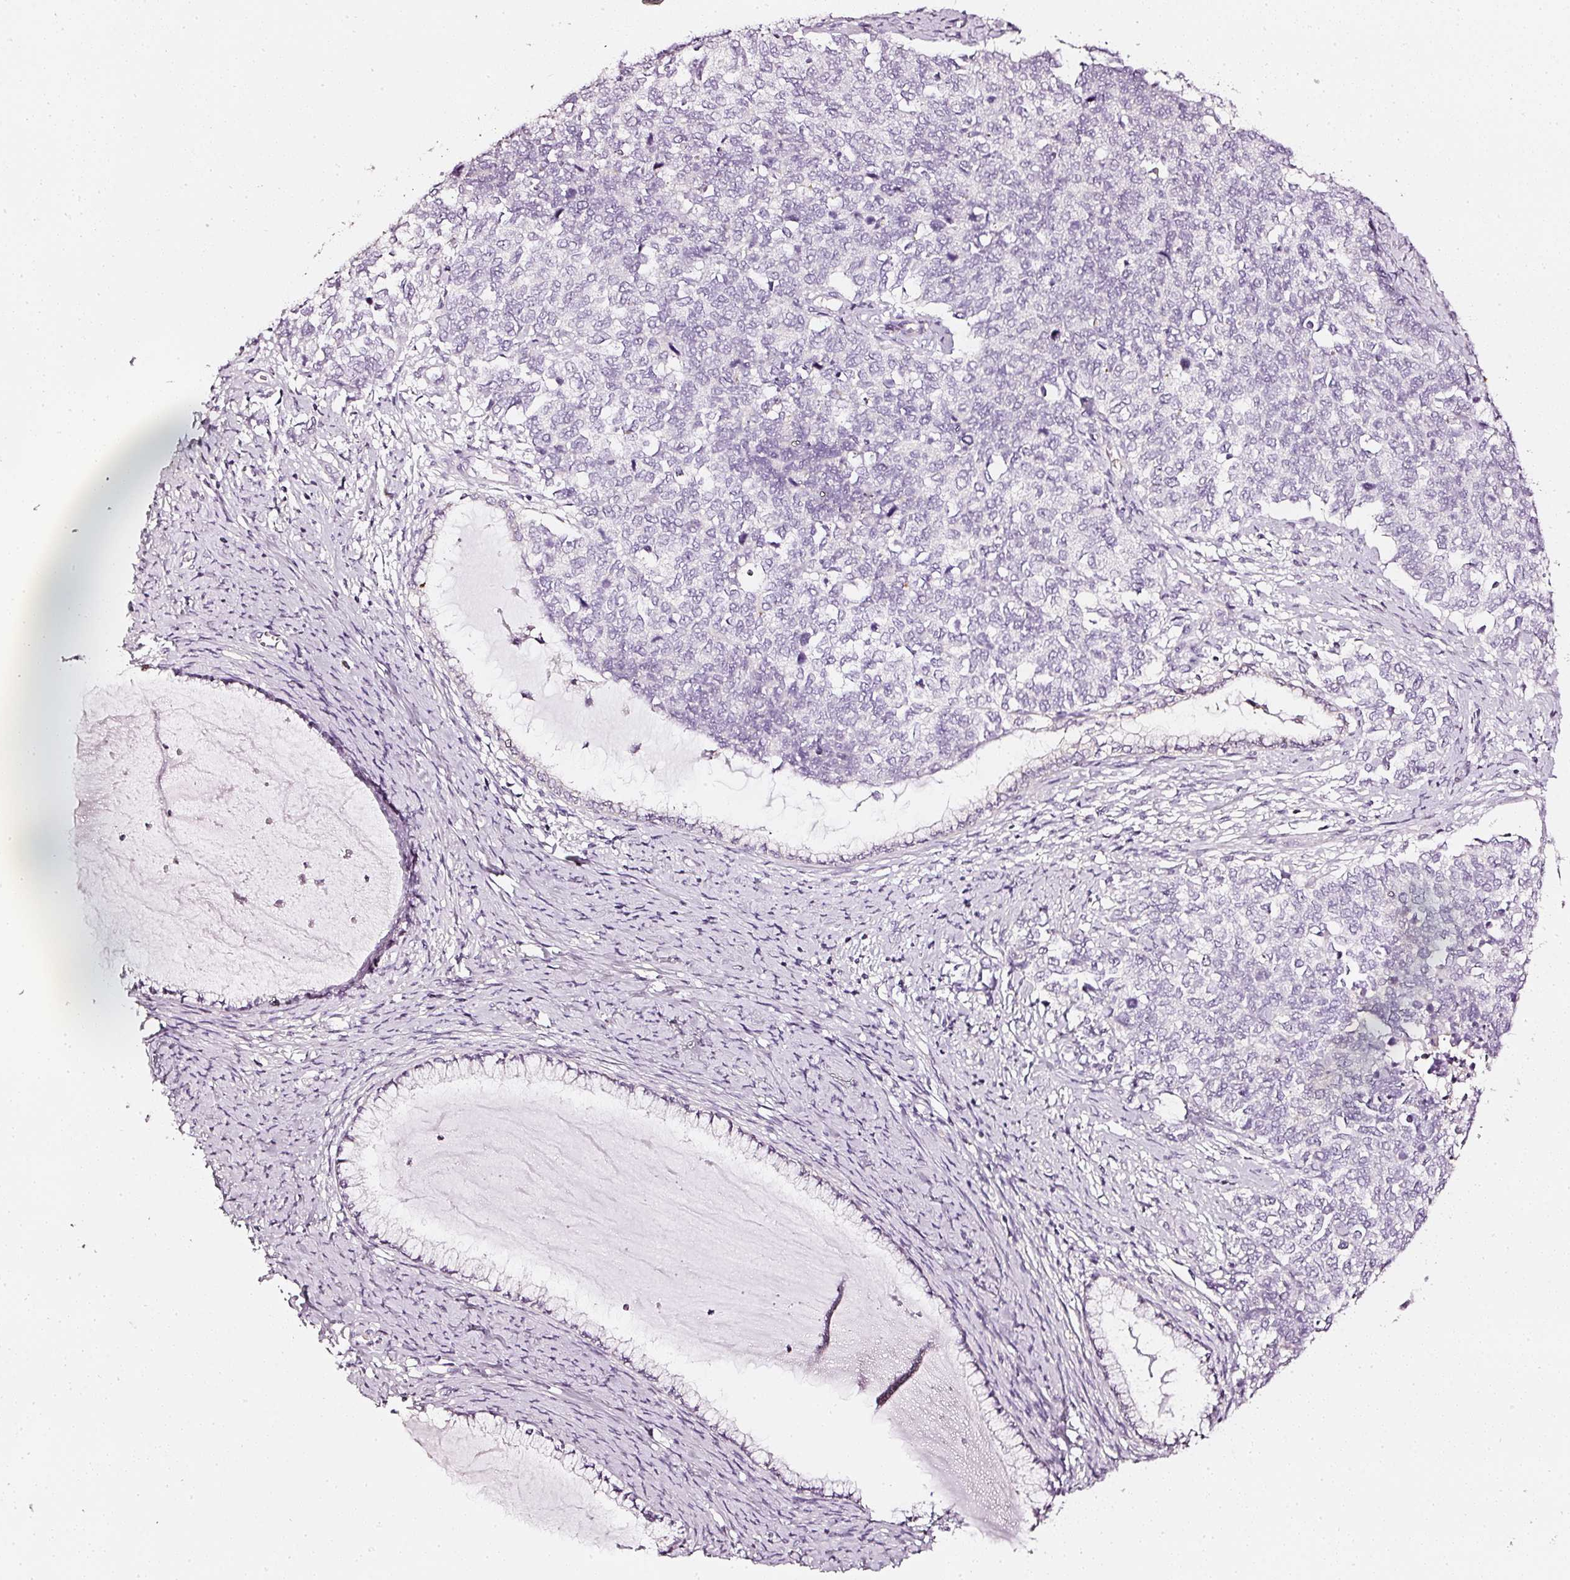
{"staining": {"intensity": "negative", "quantity": "none", "location": "none"}, "tissue": "cervical cancer", "cell_type": "Tumor cells", "image_type": "cancer", "snomed": [{"axis": "morphology", "description": "Squamous cell carcinoma, NOS"}, {"axis": "topography", "description": "Cervix"}], "caption": "IHC image of neoplastic tissue: human cervical squamous cell carcinoma stained with DAB displays no significant protein positivity in tumor cells. (Stains: DAB (3,3'-diaminobenzidine) IHC with hematoxylin counter stain, Microscopy: brightfield microscopy at high magnification).", "gene": "CNP", "patient": {"sex": "female", "age": 63}}